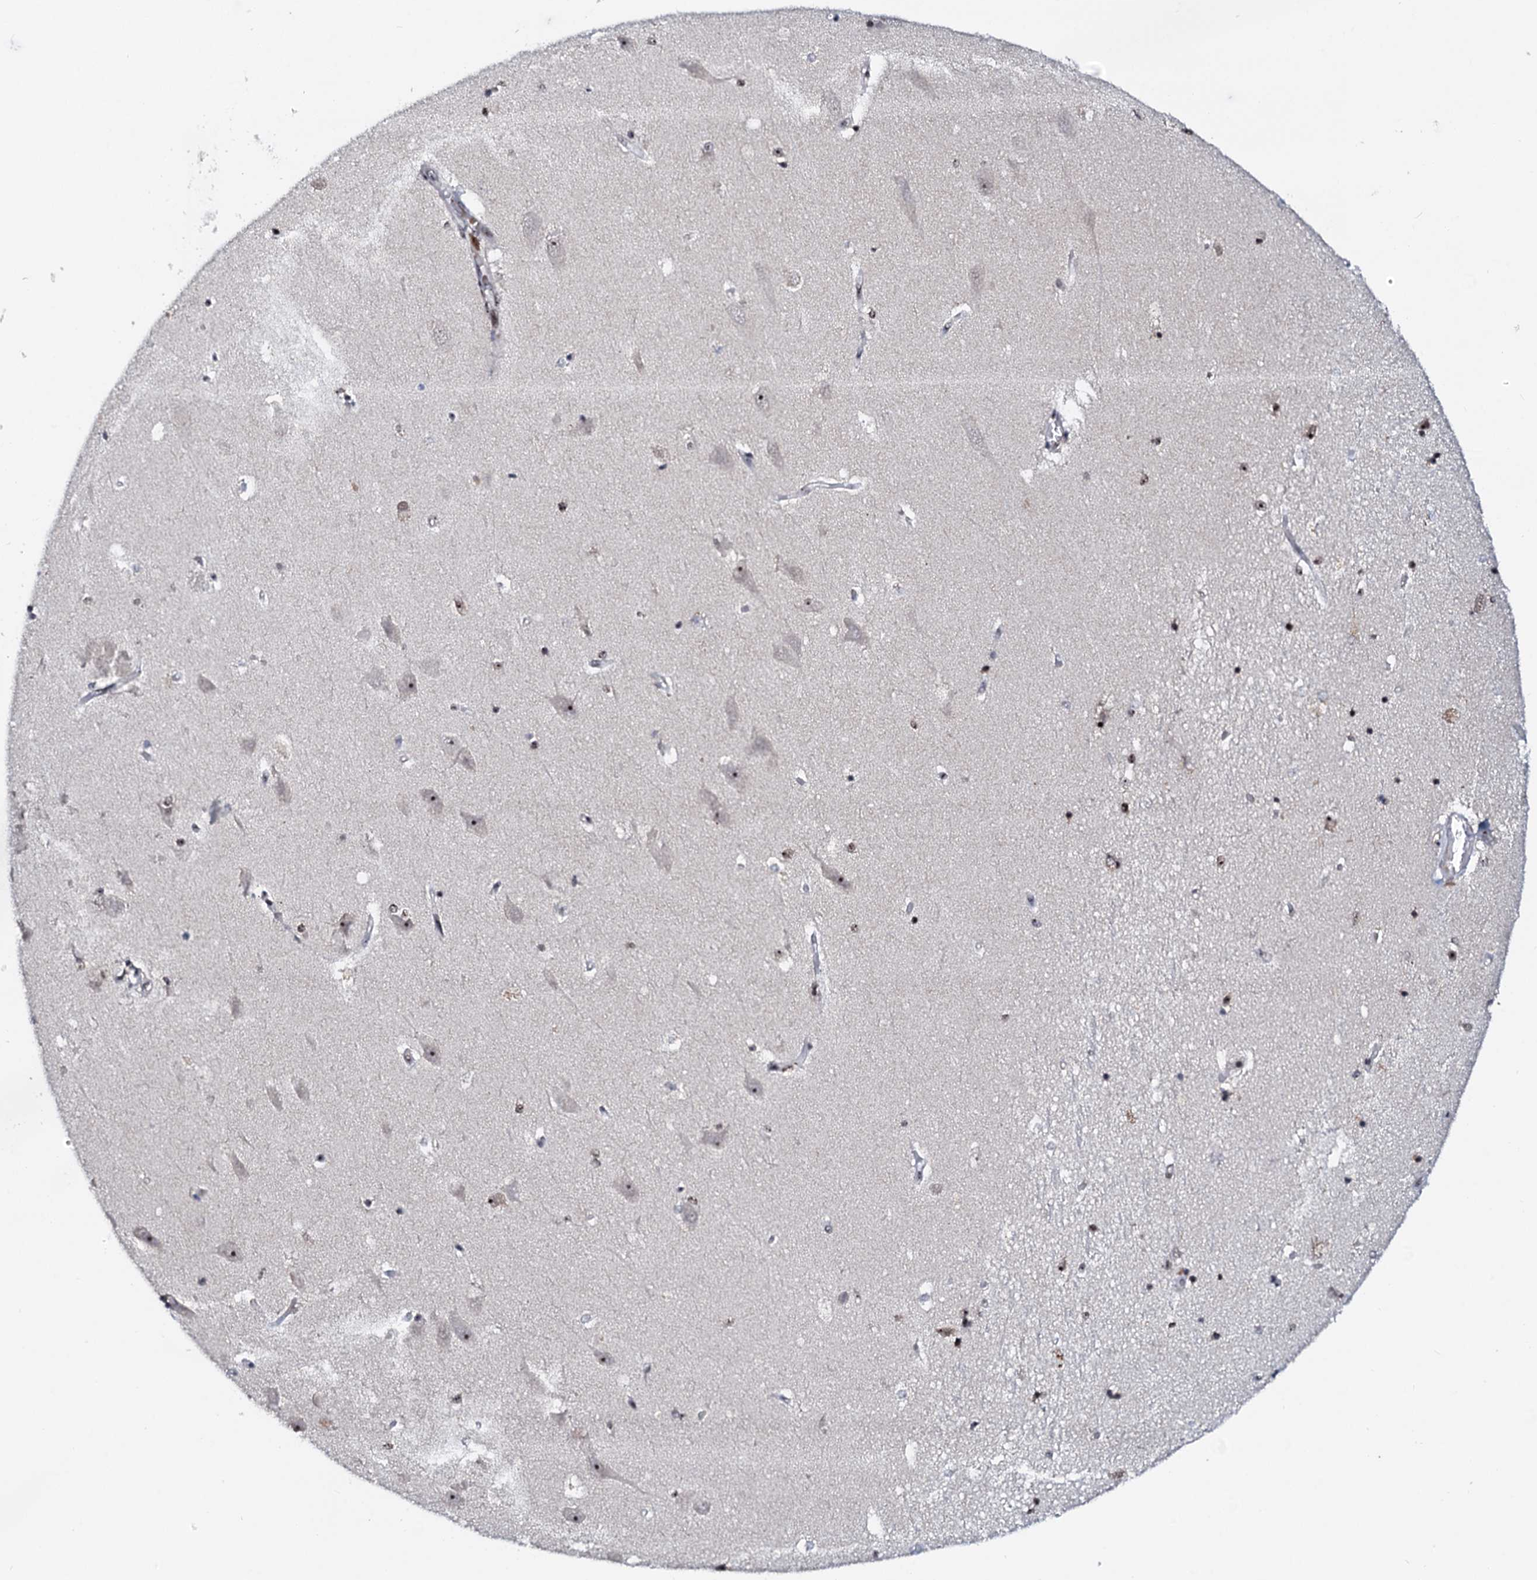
{"staining": {"intensity": "moderate", "quantity": "<25%", "location": "nuclear"}, "tissue": "hippocampus", "cell_type": "Glial cells", "image_type": "normal", "snomed": [{"axis": "morphology", "description": "Normal tissue, NOS"}, {"axis": "topography", "description": "Hippocampus"}], "caption": "Normal hippocampus reveals moderate nuclear positivity in approximately <25% of glial cells, visualized by immunohistochemistry. (DAB IHC with brightfield microscopy, high magnification).", "gene": "NEUROG3", "patient": {"sex": "male", "age": 45}}